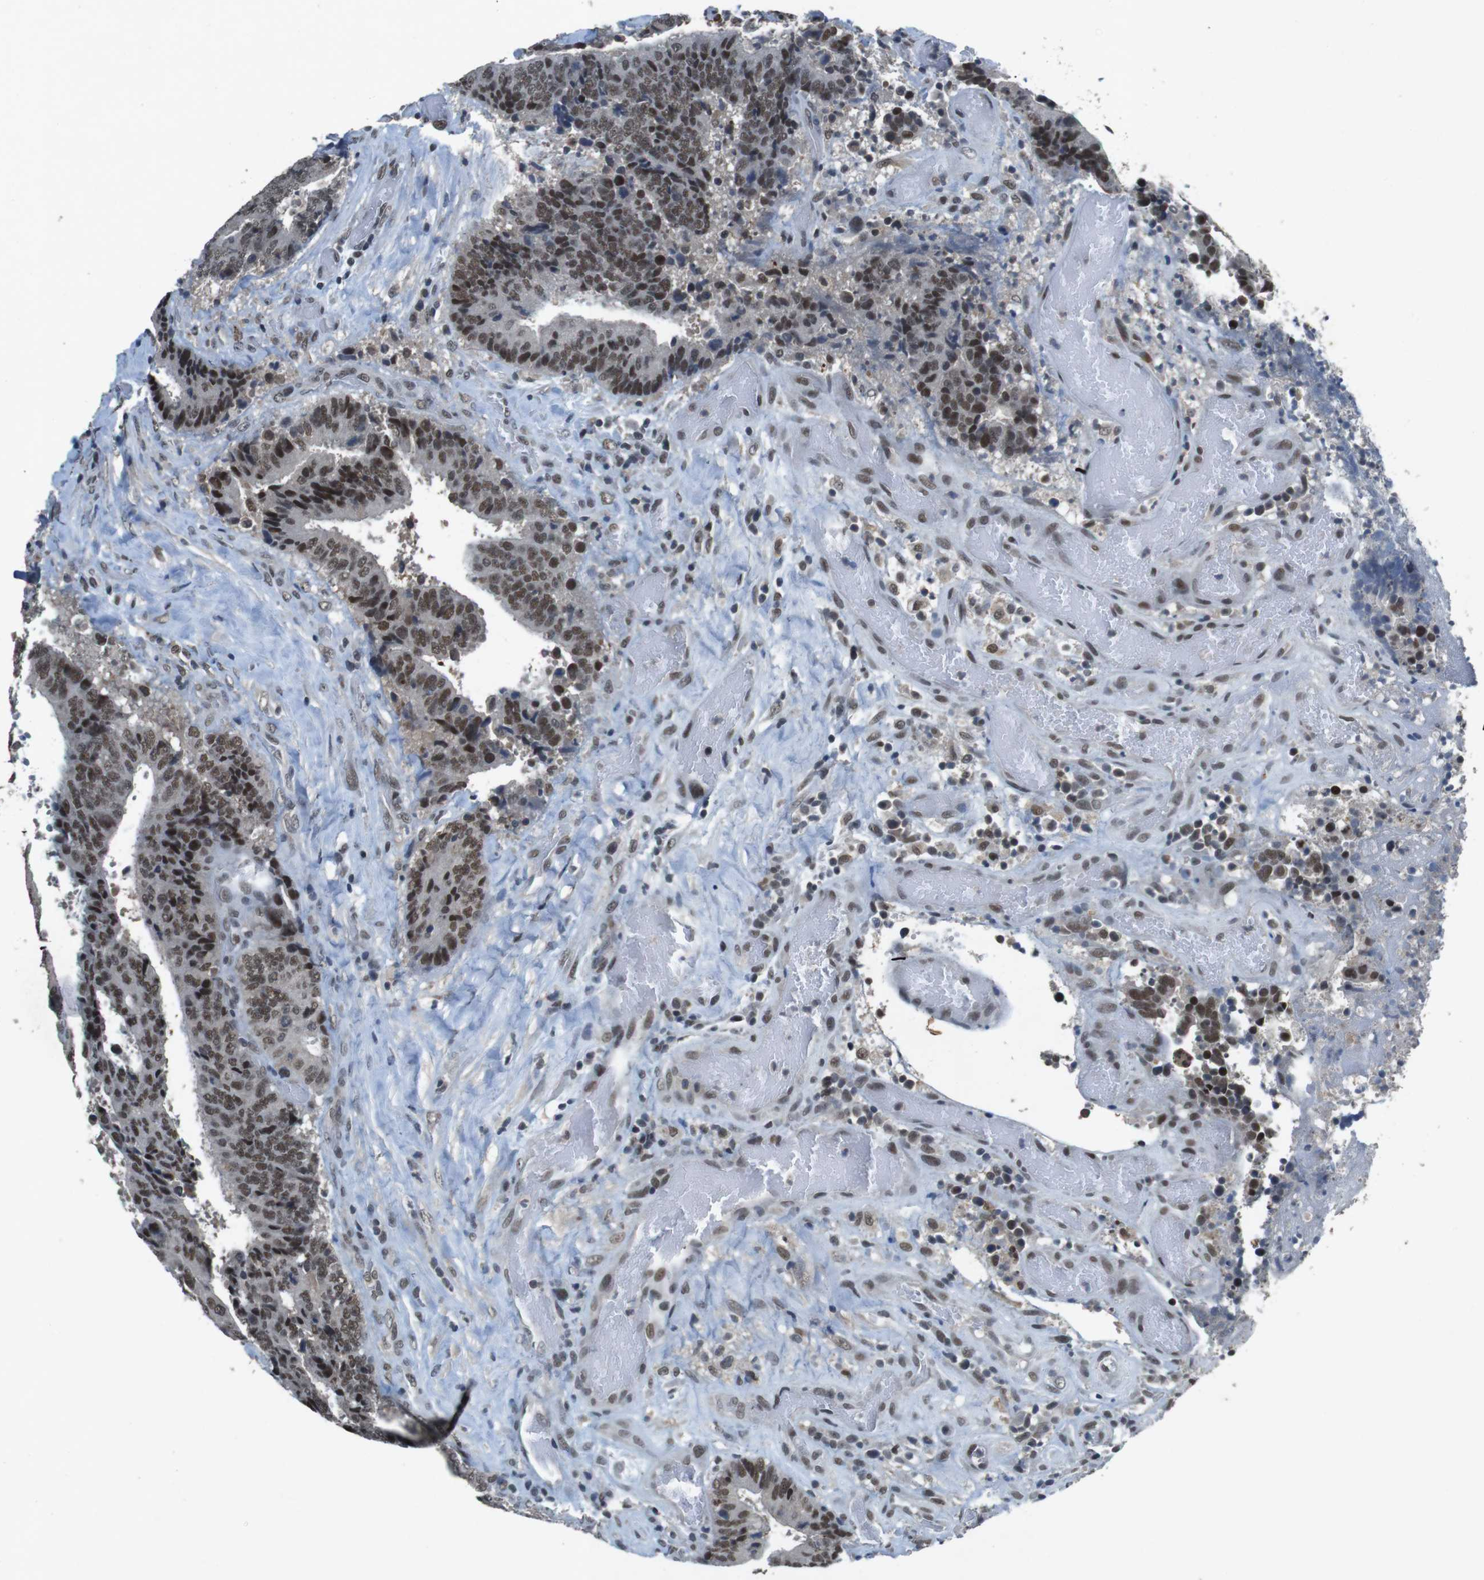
{"staining": {"intensity": "moderate", "quantity": ">75%", "location": "nuclear"}, "tissue": "colorectal cancer", "cell_type": "Tumor cells", "image_type": "cancer", "snomed": [{"axis": "morphology", "description": "Adenocarcinoma, NOS"}, {"axis": "topography", "description": "Rectum"}], "caption": "Immunohistochemistry of human adenocarcinoma (colorectal) displays medium levels of moderate nuclear positivity in about >75% of tumor cells.", "gene": "USP7", "patient": {"sex": "male", "age": 72}}